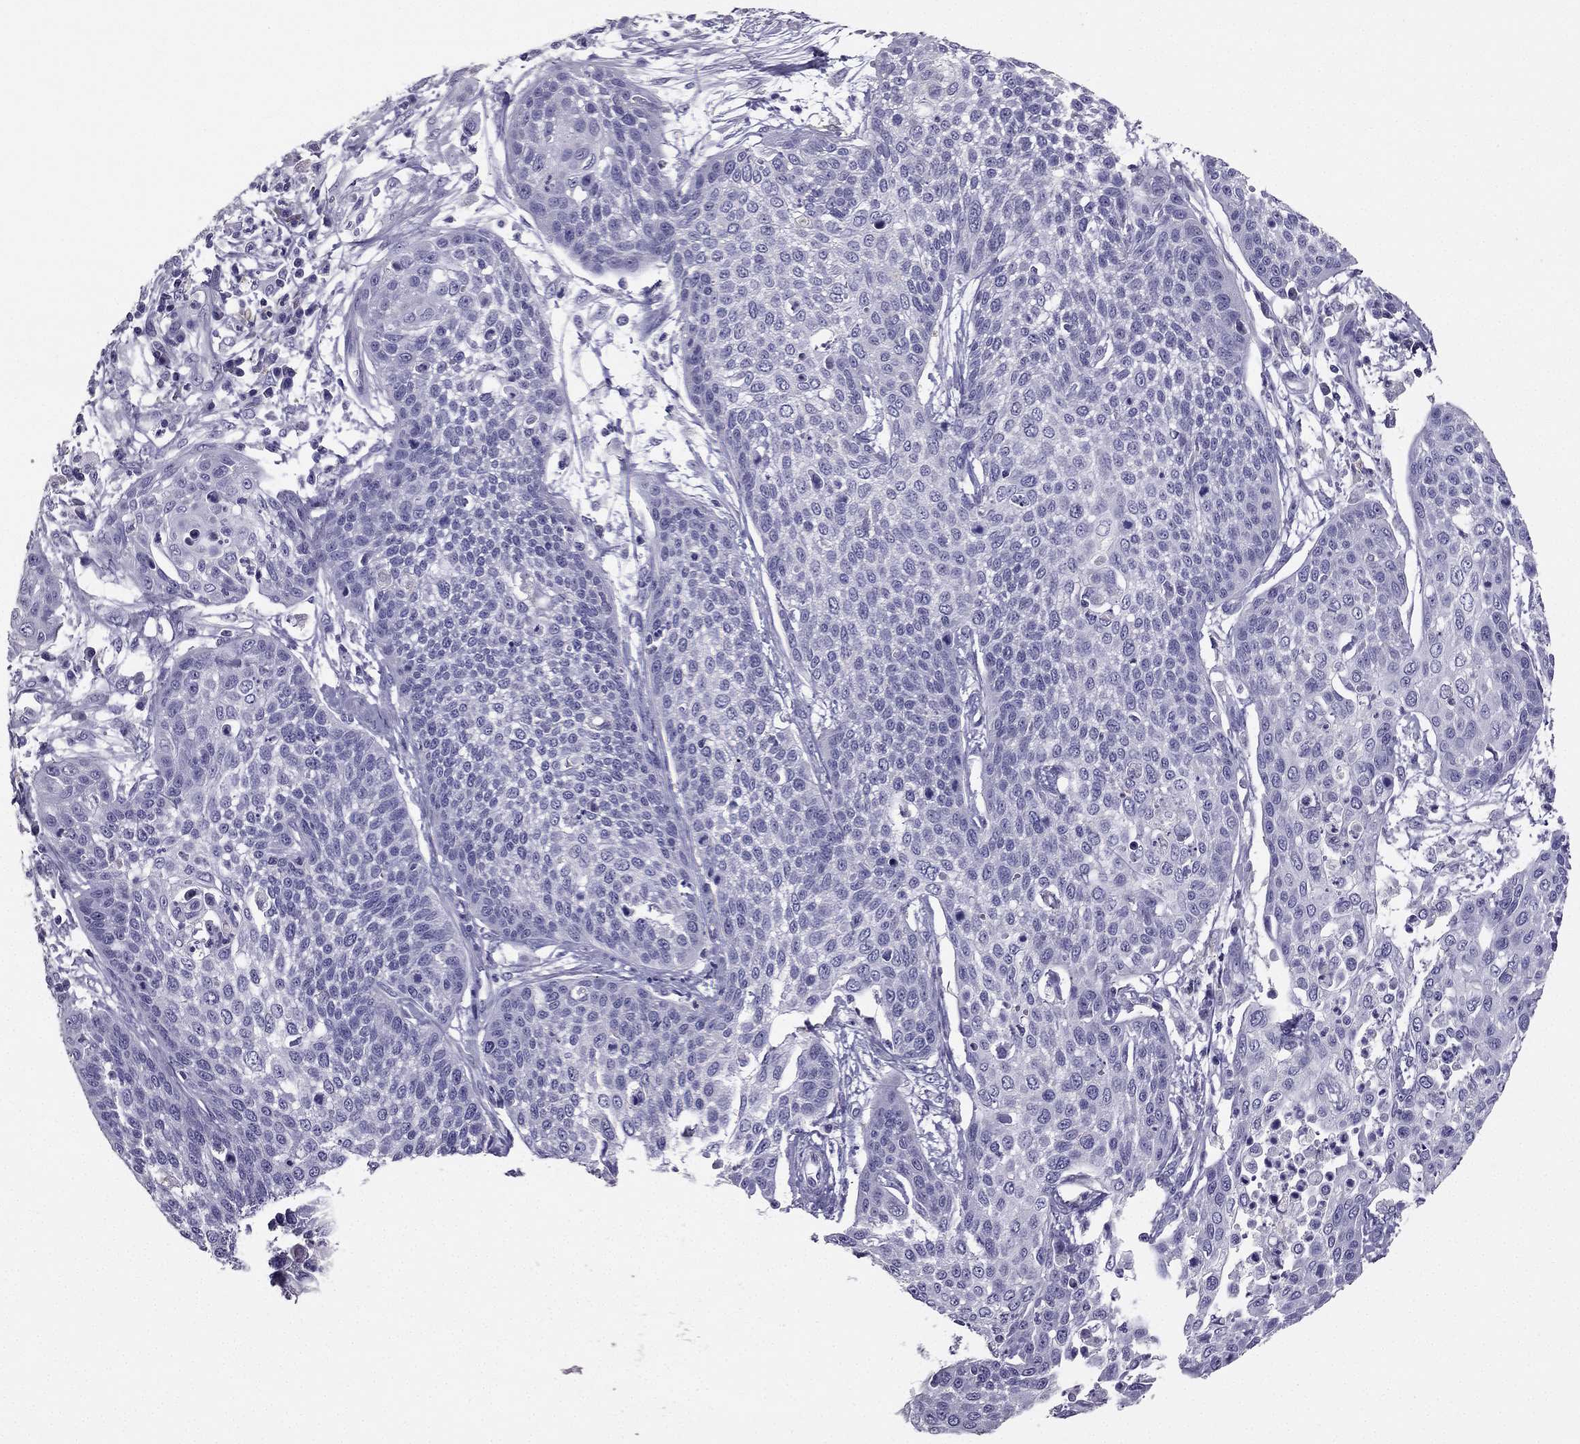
{"staining": {"intensity": "negative", "quantity": "none", "location": "none"}, "tissue": "cervical cancer", "cell_type": "Tumor cells", "image_type": "cancer", "snomed": [{"axis": "morphology", "description": "Squamous cell carcinoma, NOS"}, {"axis": "topography", "description": "Cervix"}], "caption": "IHC of human cervical cancer (squamous cell carcinoma) demonstrates no staining in tumor cells.", "gene": "LMTK3", "patient": {"sex": "female", "age": 34}}